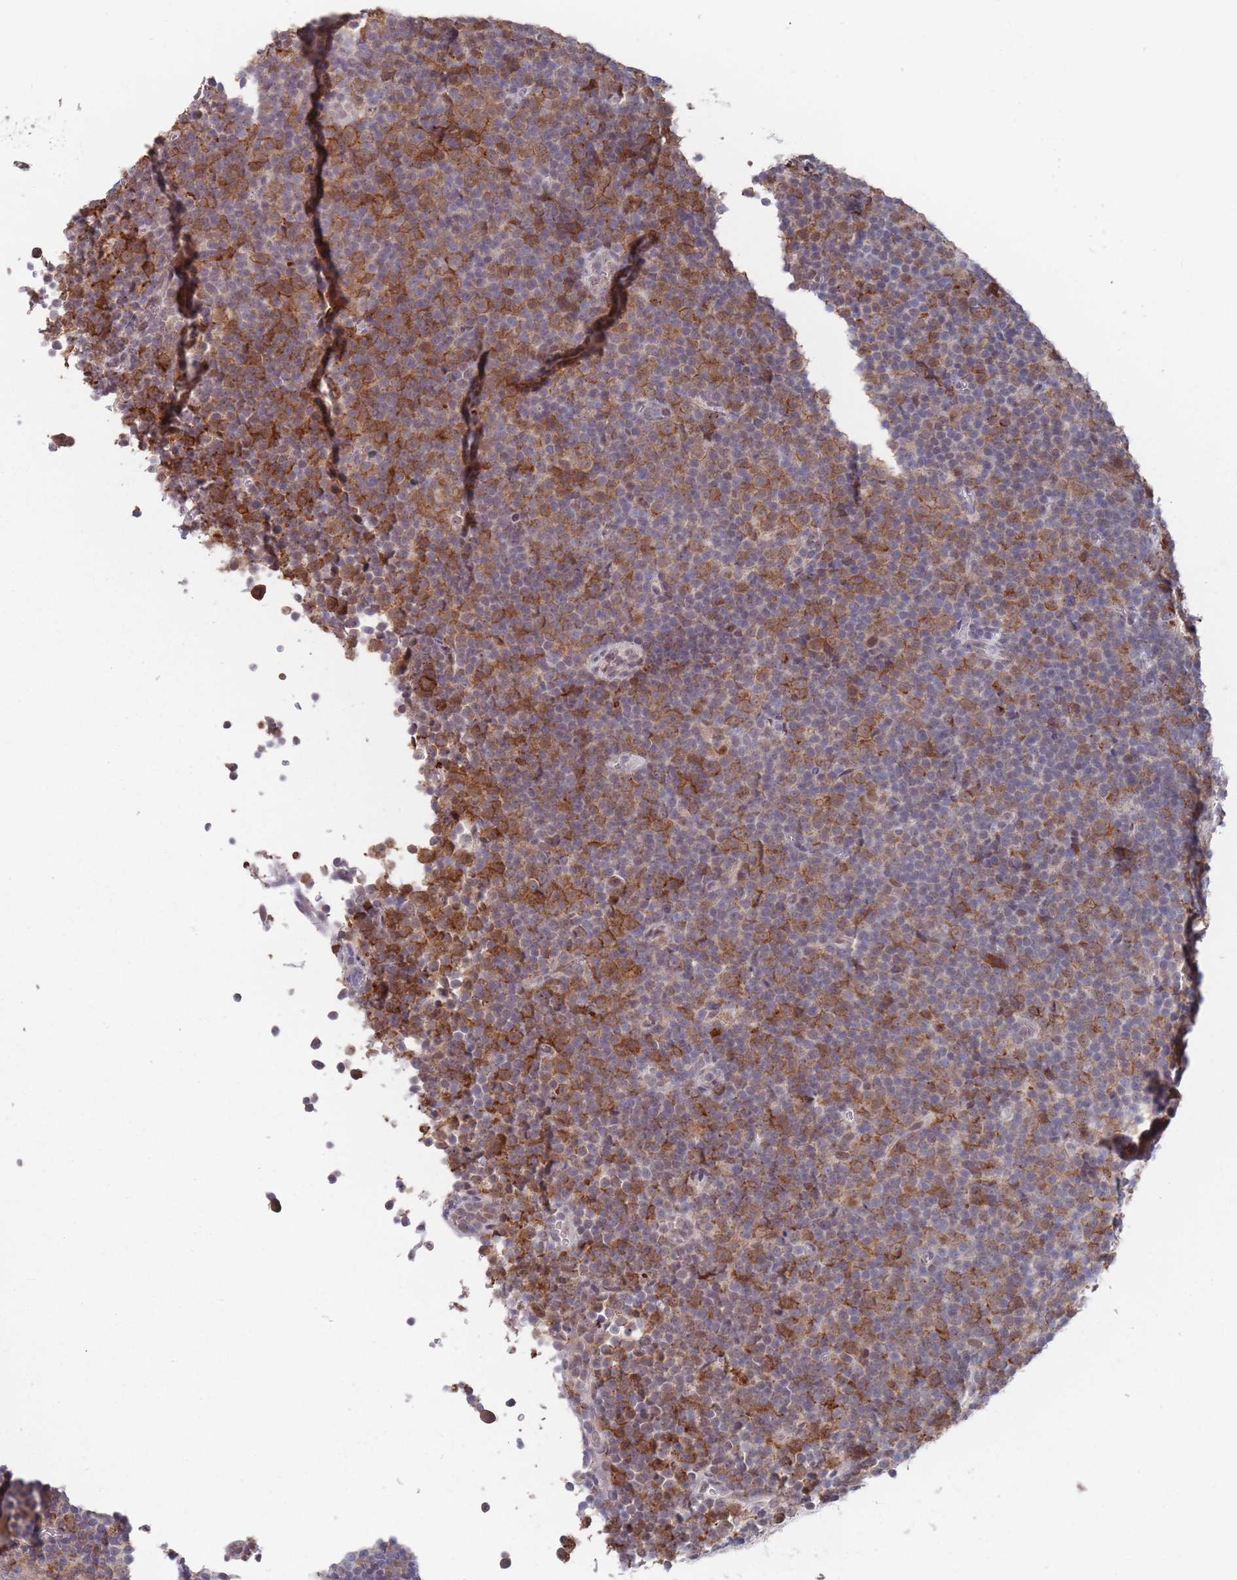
{"staining": {"intensity": "moderate", "quantity": "25%-75%", "location": "cytoplasmic/membranous"}, "tissue": "lymphoma", "cell_type": "Tumor cells", "image_type": "cancer", "snomed": [{"axis": "morphology", "description": "Malignant lymphoma, non-Hodgkin's type, Low grade"}, {"axis": "topography", "description": "Lymph node"}], "caption": "Immunohistochemical staining of lymphoma demonstrates medium levels of moderate cytoplasmic/membranous staining in approximately 25%-75% of tumor cells. (DAB = brown stain, brightfield microscopy at high magnification).", "gene": "PEX7", "patient": {"sex": "female", "age": 67}}